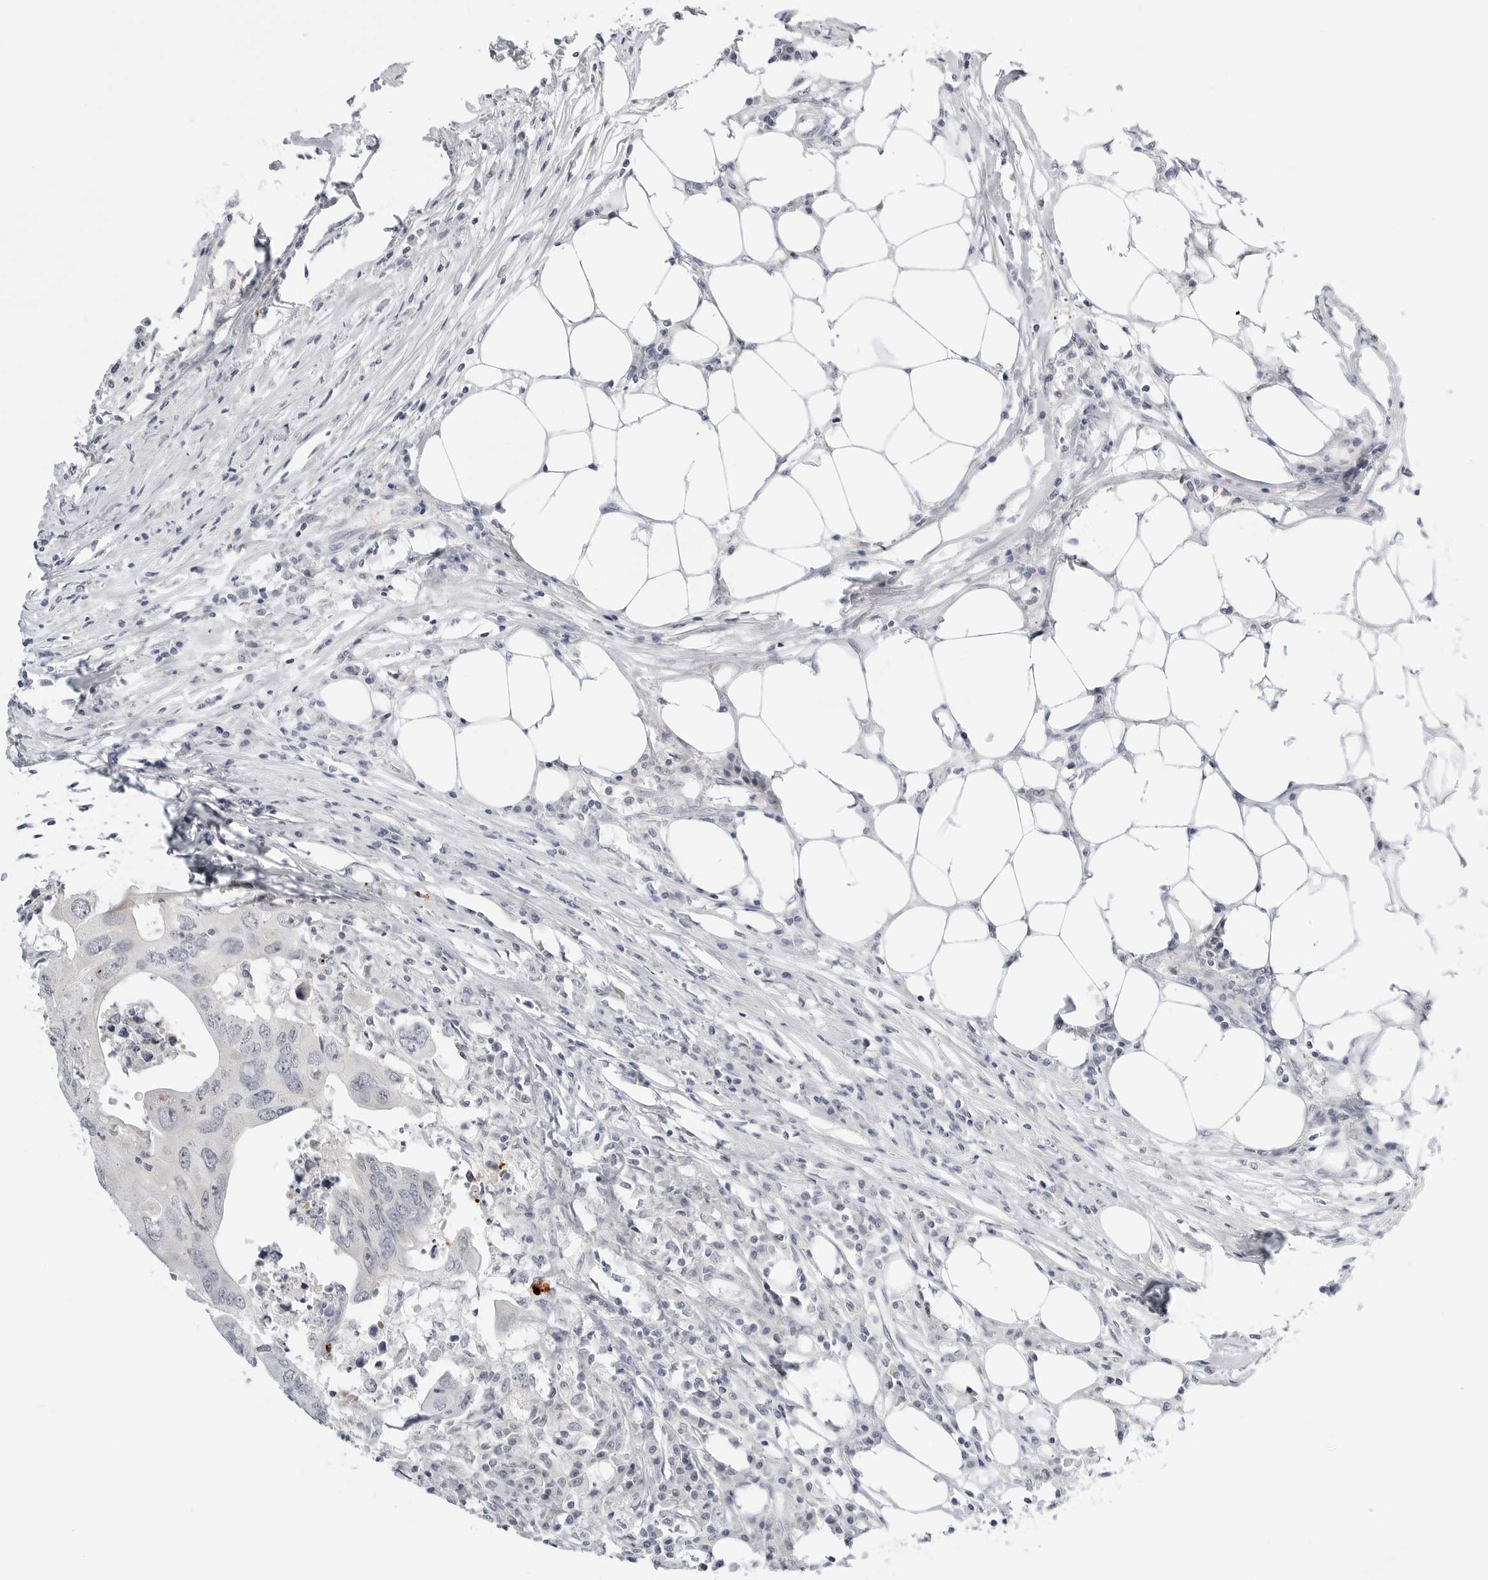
{"staining": {"intensity": "negative", "quantity": "none", "location": "none"}, "tissue": "colorectal cancer", "cell_type": "Tumor cells", "image_type": "cancer", "snomed": [{"axis": "morphology", "description": "Adenocarcinoma, NOS"}, {"axis": "topography", "description": "Colon"}], "caption": "This is an IHC histopathology image of colorectal adenocarcinoma. There is no positivity in tumor cells.", "gene": "MAP2K5", "patient": {"sex": "male", "age": 71}}